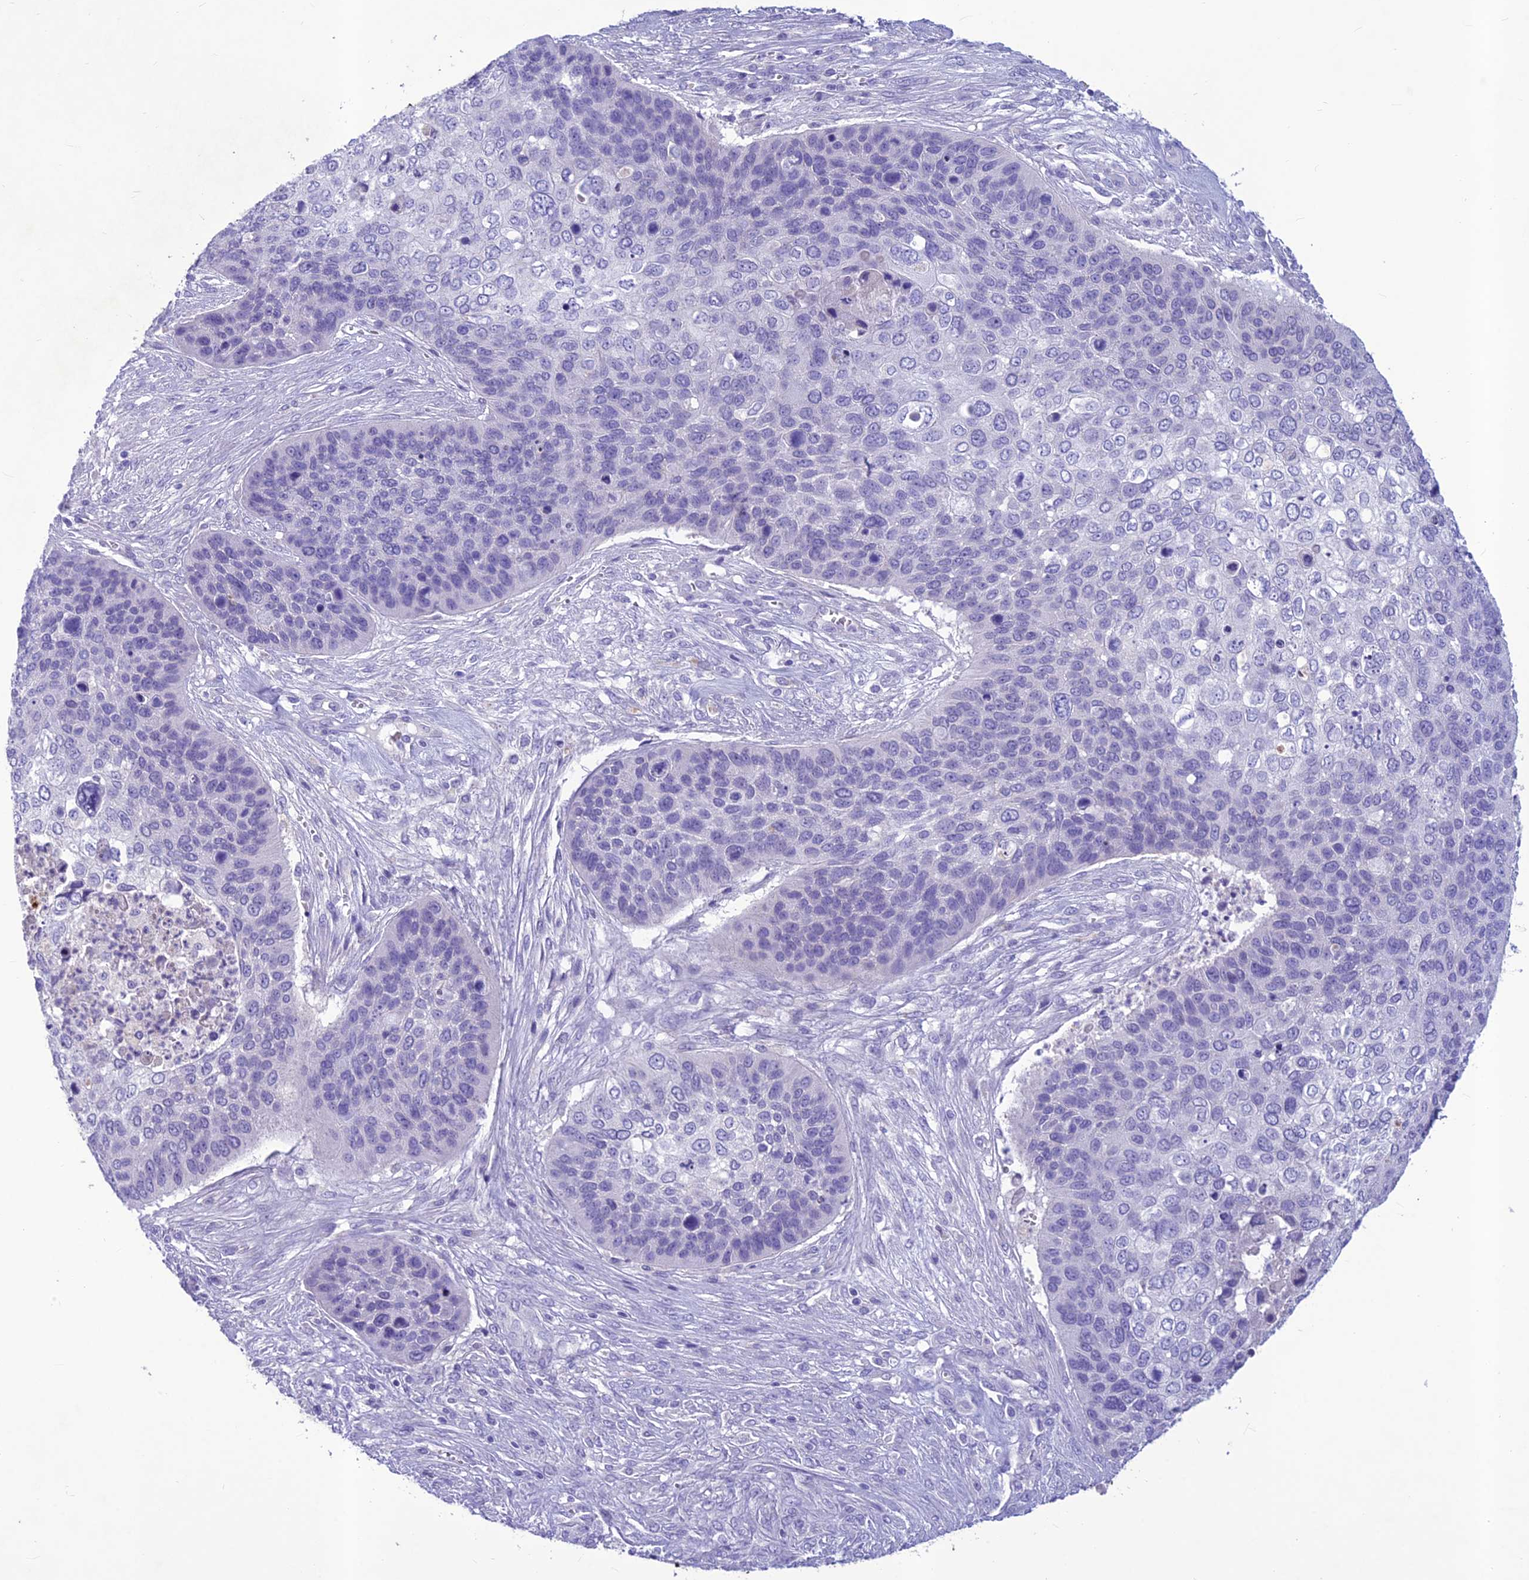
{"staining": {"intensity": "negative", "quantity": "none", "location": "none"}, "tissue": "skin cancer", "cell_type": "Tumor cells", "image_type": "cancer", "snomed": [{"axis": "morphology", "description": "Basal cell carcinoma"}, {"axis": "topography", "description": "Skin"}], "caption": "Skin cancer was stained to show a protein in brown. There is no significant staining in tumor cells. The staining is performed using DAB (3,3'-diaminobenzidine) brown chromogen with nuclei counter-stained in using hematoxylin.", "gene": "IFT172", "patient": {"sex": "female", "age": 74}}